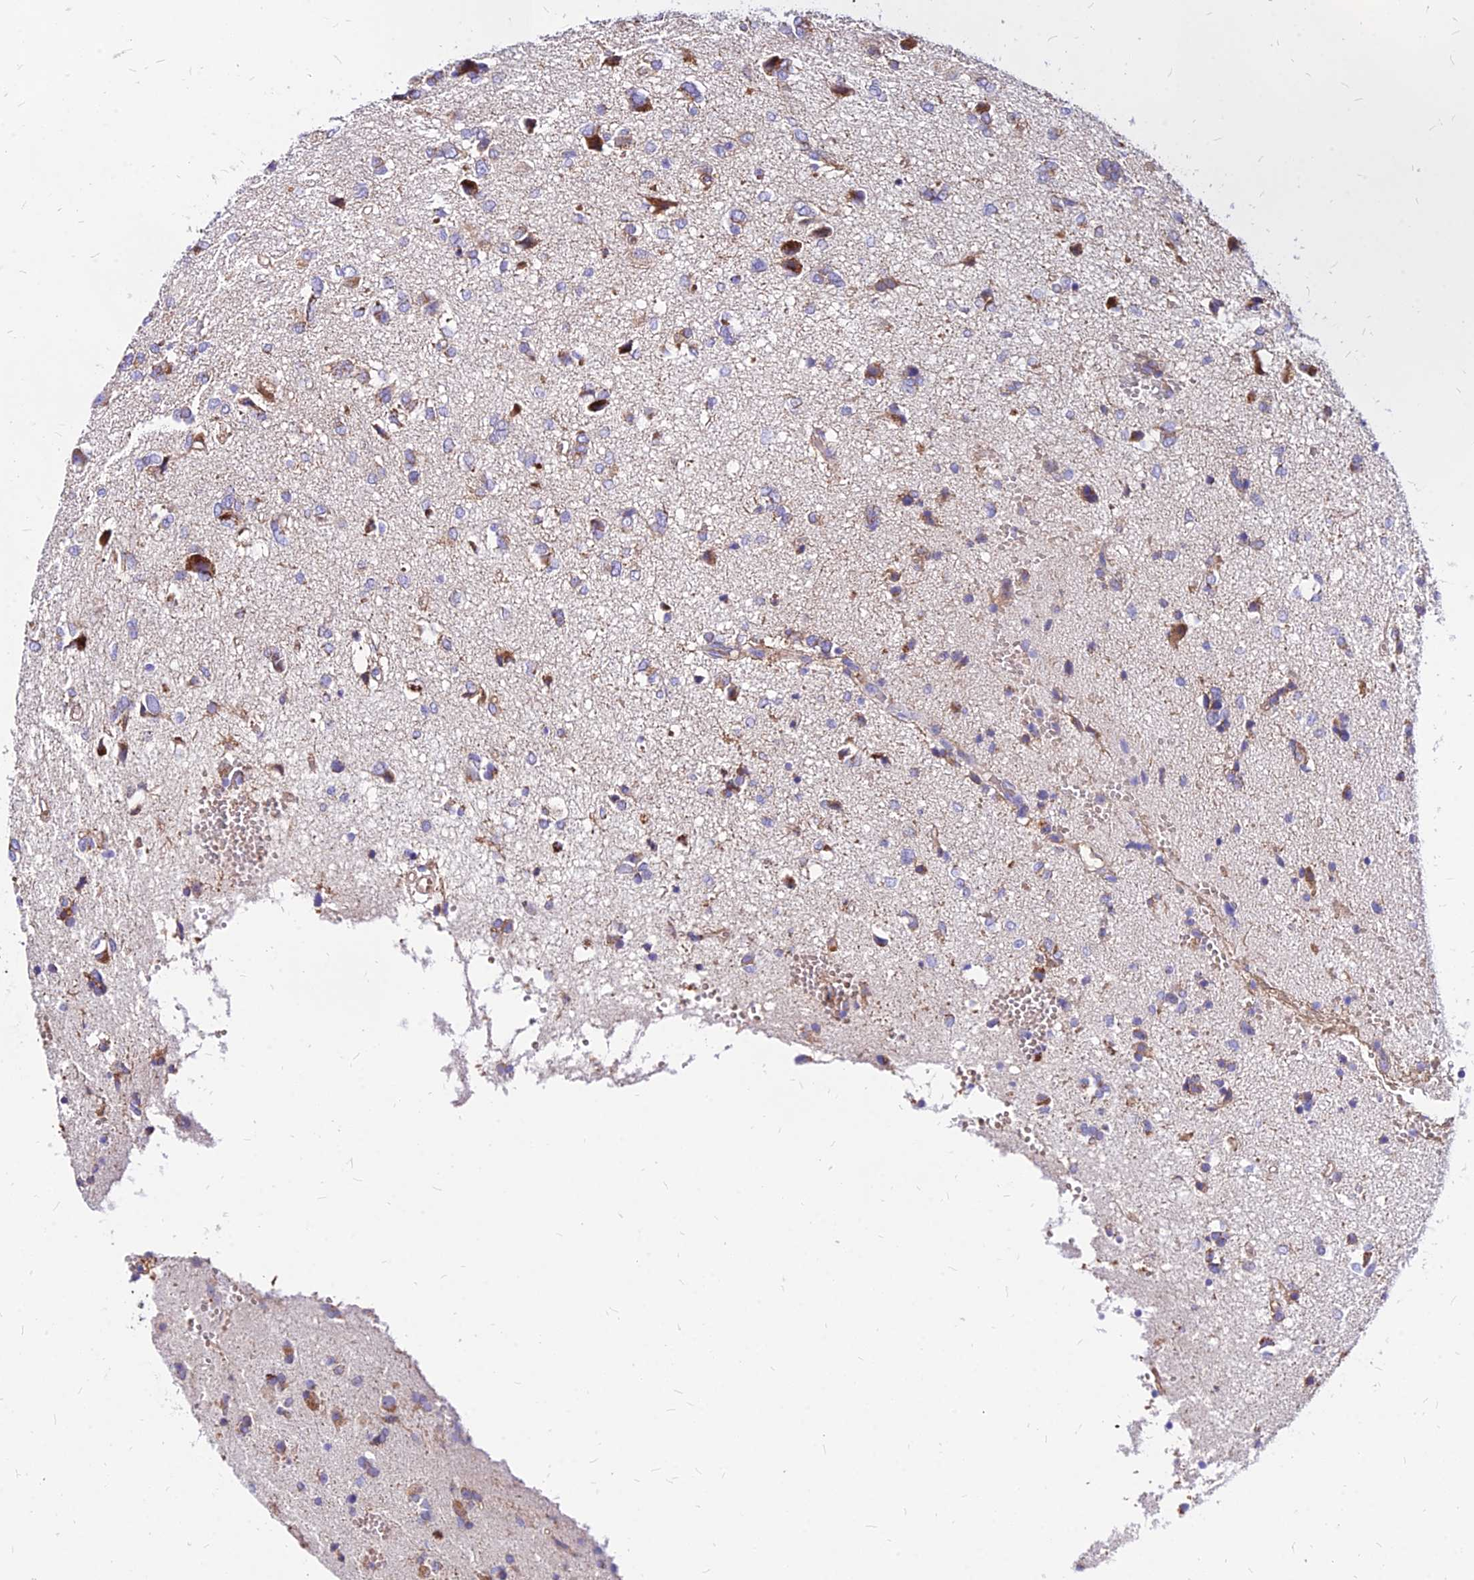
{"staining": {"intensity": "moderate", "quantity": "<25%", "location": "cytoplasmic/membranous"}, "tissue": "glioma", "cell_type": "Tumor cells", "image_type": "cancer", "snomed": [{"axis": "morphology", "description": "Glioma, malignant, High grade"}, {"axis": "topography", "description": "Brain"}], "caption": "Immunohistochemical staining of human glioma demonstrates moderate cytoplasmic/membranous protein positivity in approximately <25% of tumor cells. The protein is stained brown, and the nuclei are stained in blue (DAB IHC with brightfield microscopy, high magnification).", "gene": "MRPL3", "patient": {"sex": "female", "age": 59}}